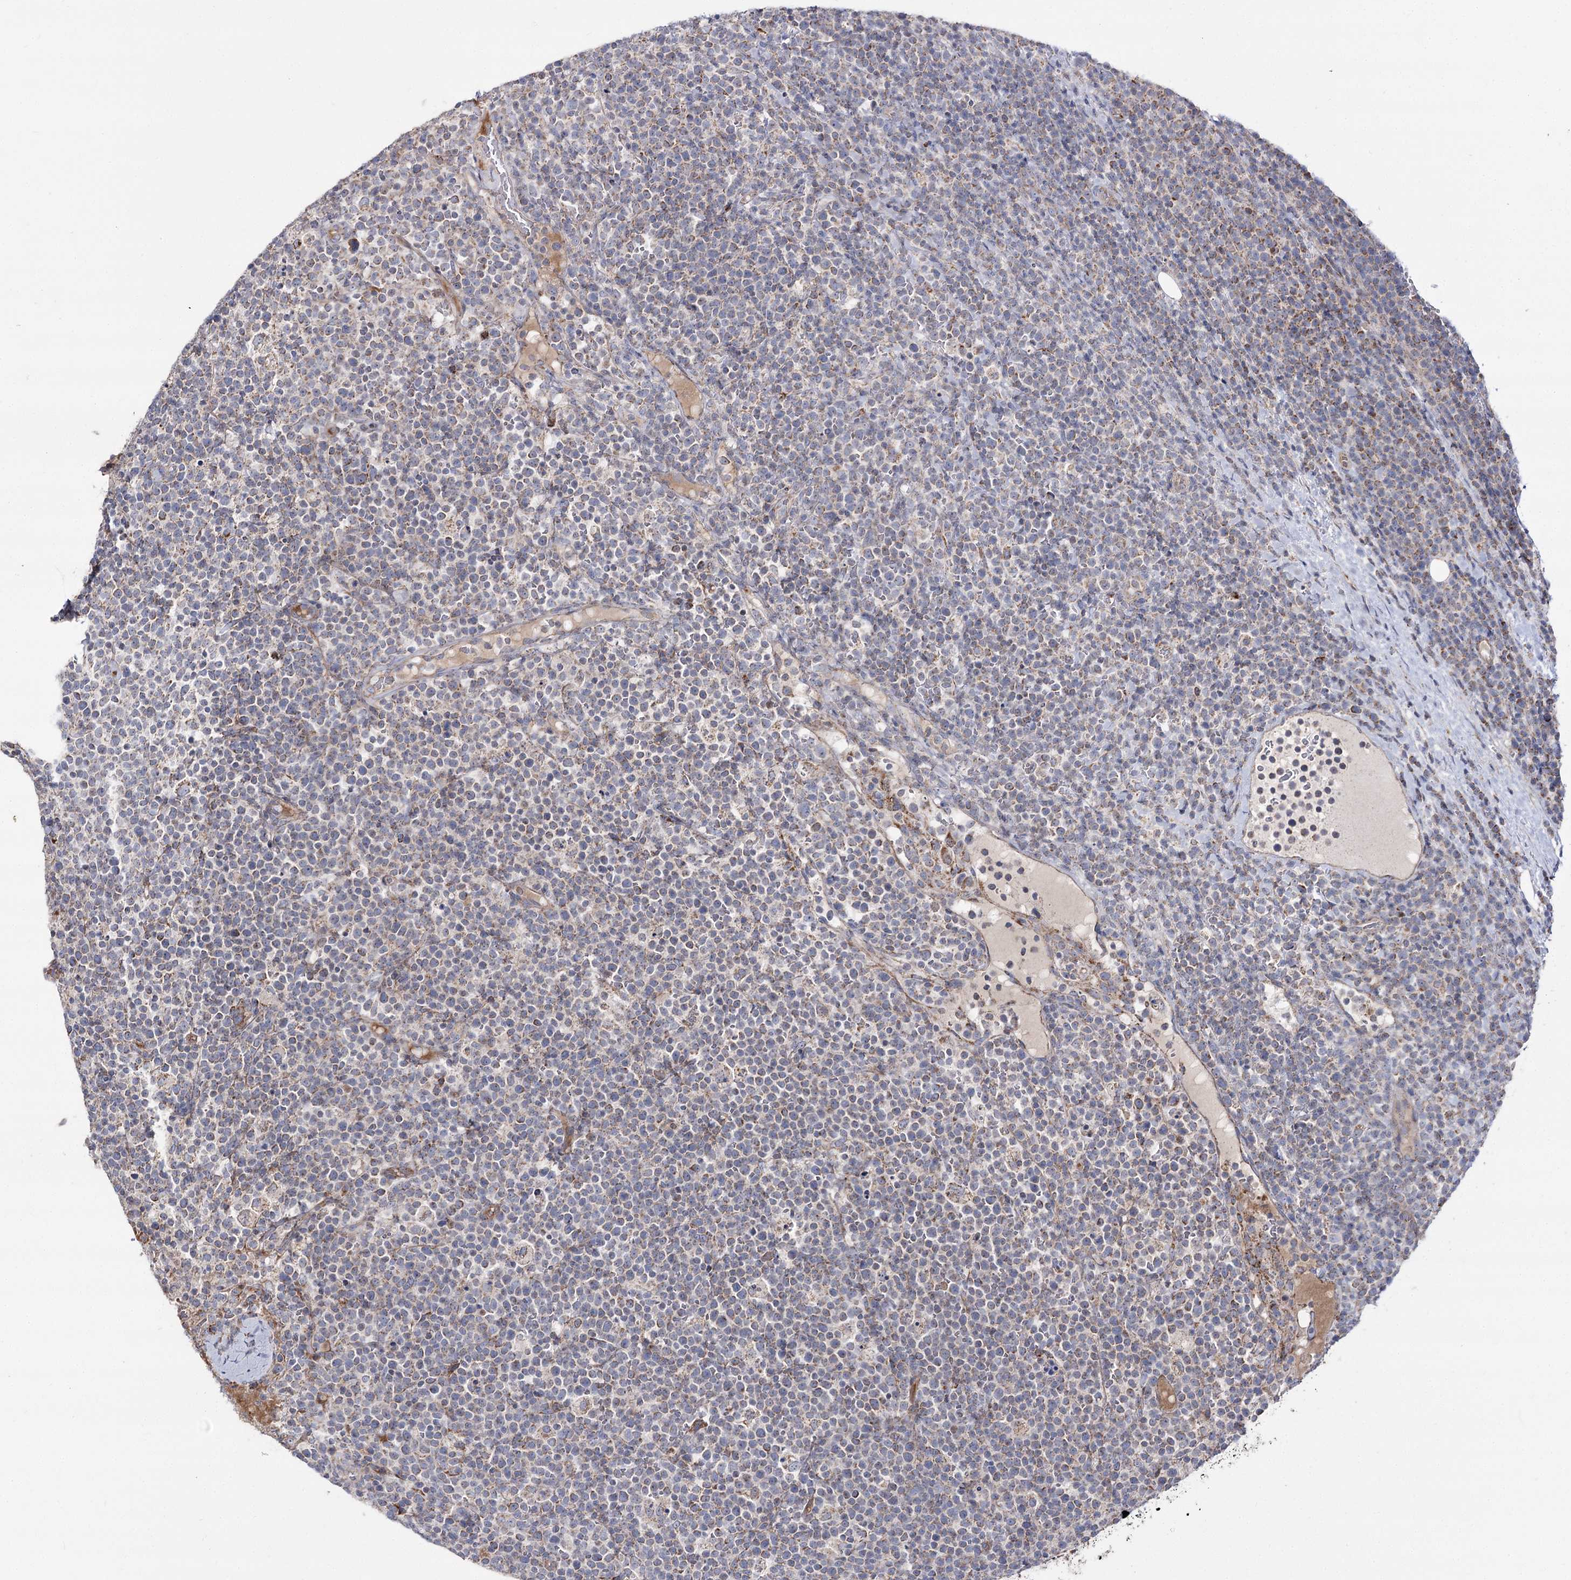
{"staining": {"intensity": "weak", "quantity": "<25%", "location": "cytoplasmic/membranous"}, "tissue": "lymphoma", "cell_type": "Tumor cells", "image_type": "cancer", "snomed": [{"axis": "morphology", "description": "Malignant lymphoma, non-Hodgkin's type, High grade"}, {"axis": "topography", "description": "Lymph node"}], "caption": "High-grade malignant lymphoma, non-Hodgkin's type was stained to show a protein in brown. There is no significant expression in tumor cells.", "gene": "NADK2", "patient": {"sex": "male", "age": 61}}